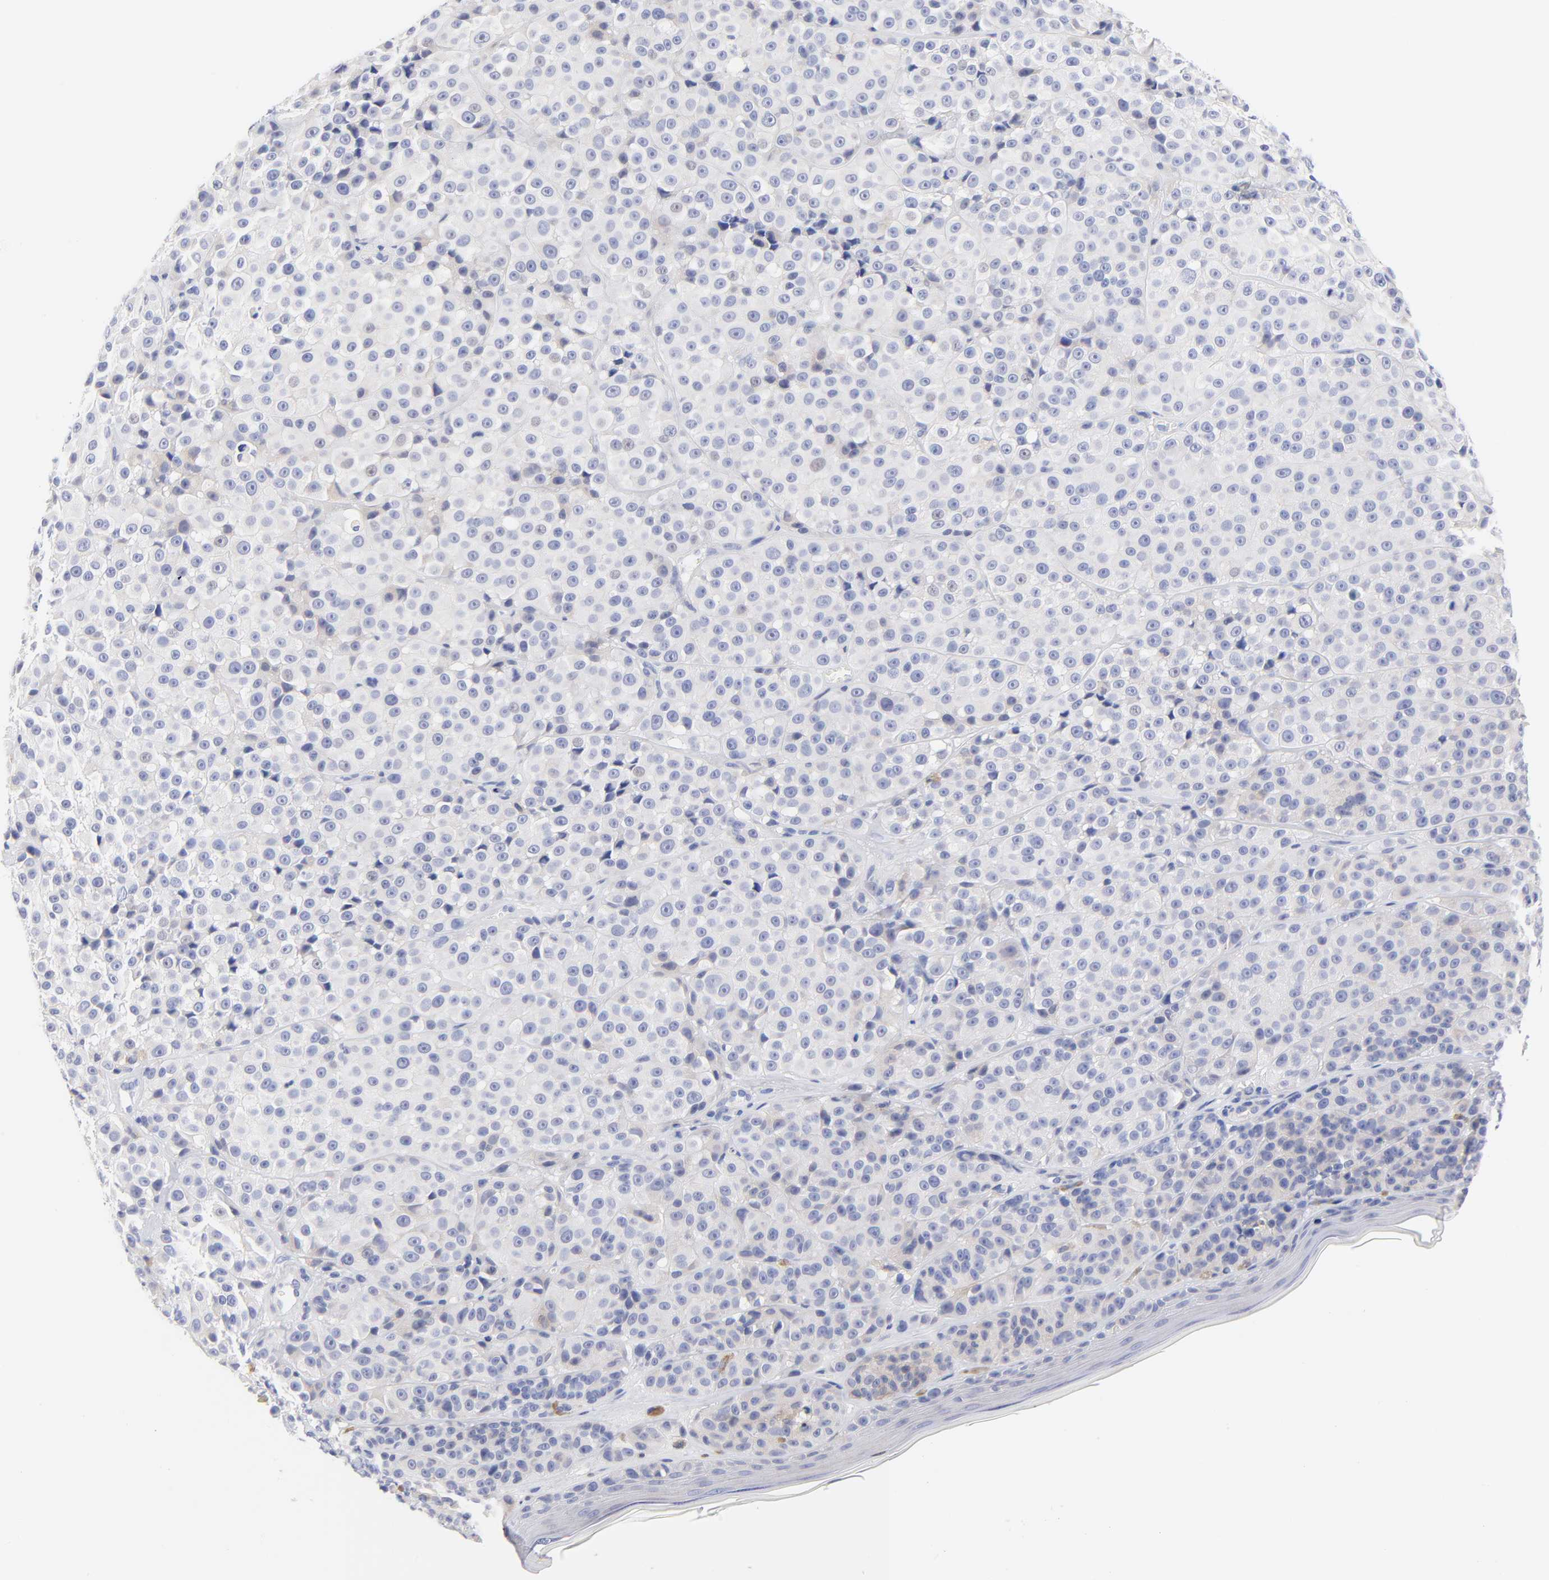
{"staining": {"intensity": "weak", "quantity": "<25%", "location": "cytoplasmic/membranous"}, "tissue": "melanoma", "cell_type": "Tumor cells", "image_type": "cancer", "snomed": [{"axis": "morphology", "description": "Malignant melanoma, NOS"}, {"axis": "topography", "description": "Skin"}], "caption": "Immunohistochemistry (IHC) photomicrograph of neoplastic tissue: malignant melanoma stained with DAB demonstrates no significant protein expression in tumor cells. (Brightfield microscopy of DAB (3,3'-diaminobenzidine) immunohistochemistry (IHC) at high magnification).", "gene": "FBXO10", "patient": {"sex": "female", "age": 75}}